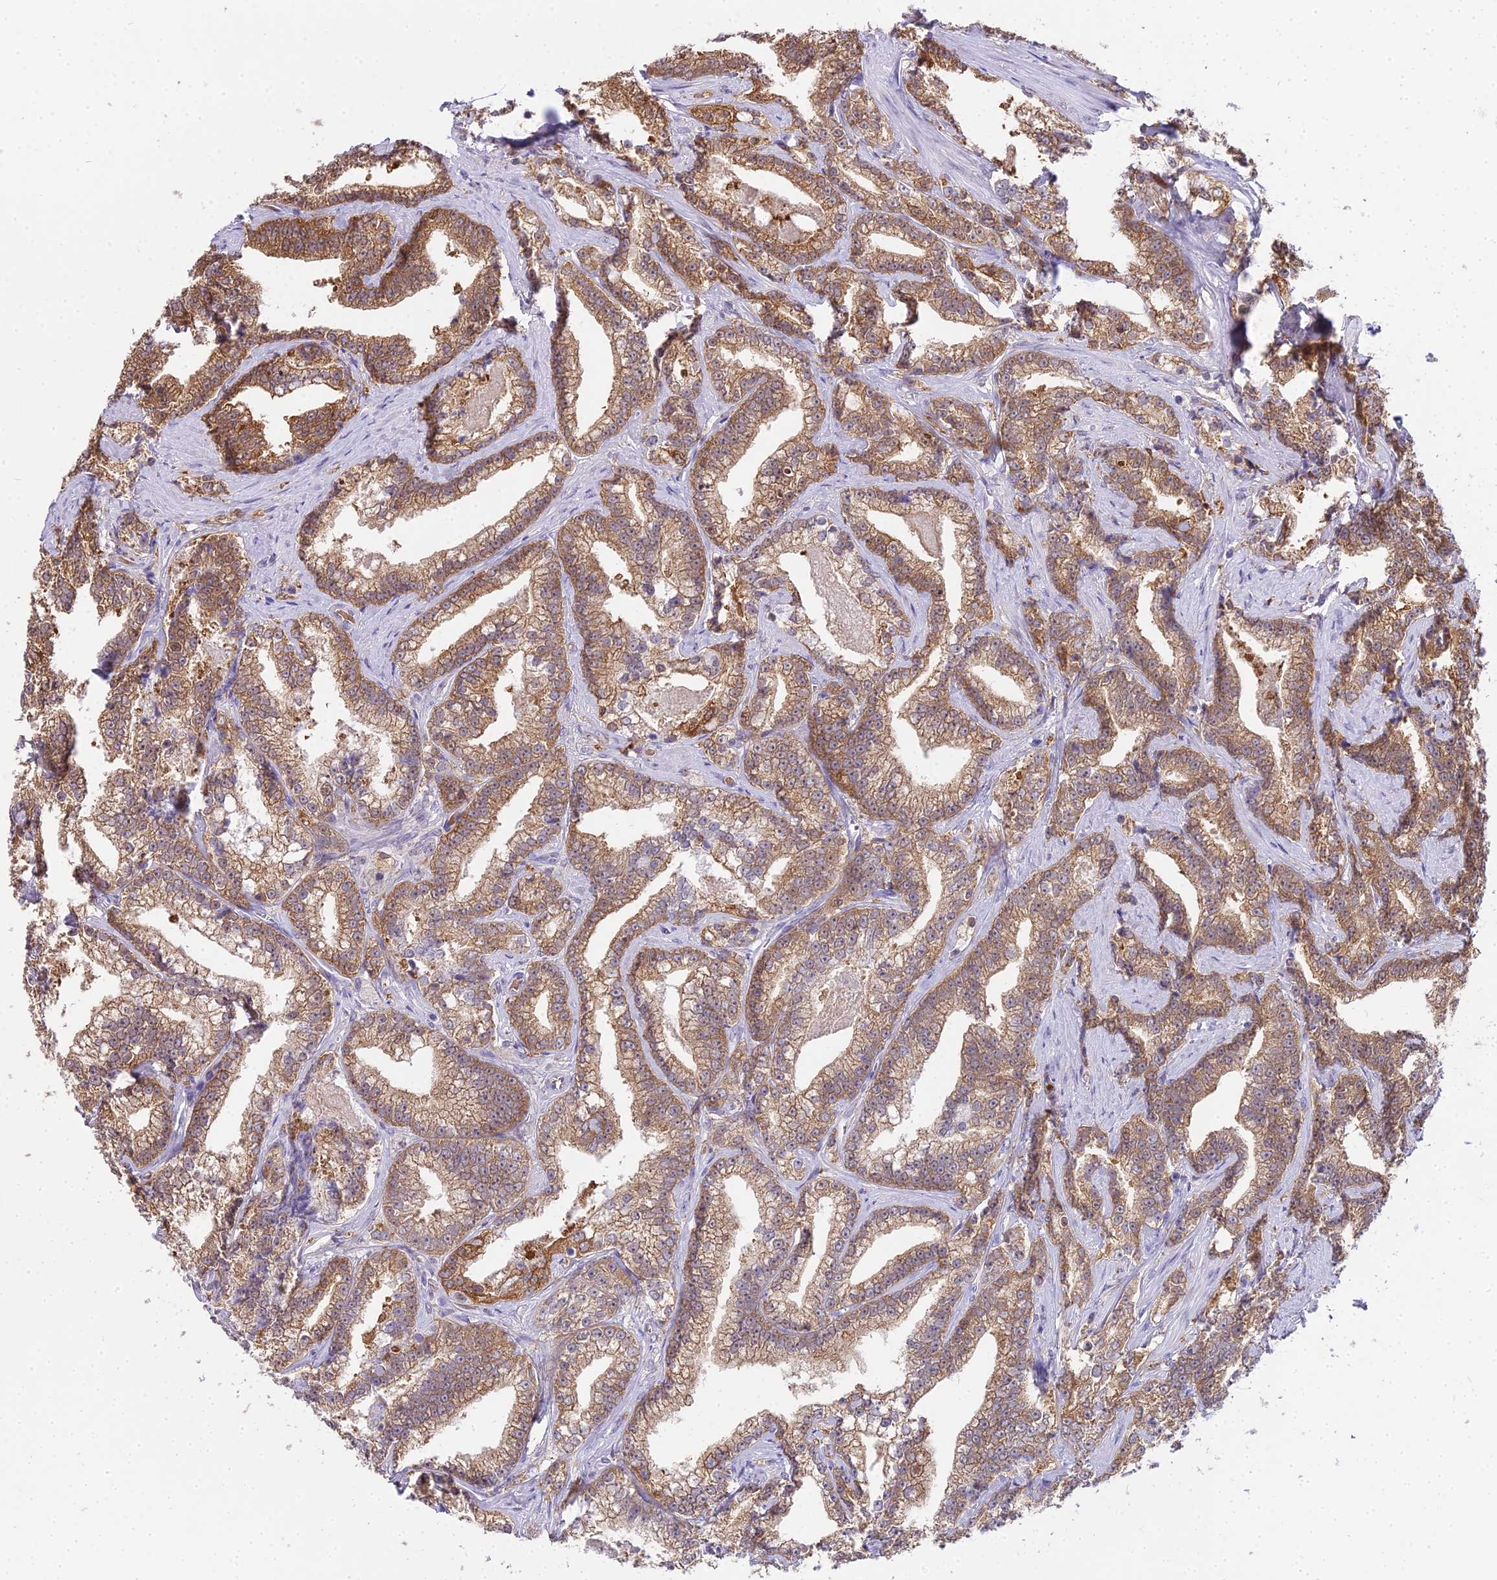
{"staining": {"intensity": "moderate", "quantity": ">75%", "location": "cytoplasmic/membranous"}, "tissue": "prostate cancer", "cell_type": "Tumor cells", "image_type": "cancer", "snomed": [{"axis": "morphology", "description": "Adenocarcinoma, High grade"}, {"axis": "topography", "description": "Prostate and seminal vesicle, NOS"}], "caption": "Tumor cells display medium levels of moderate cytoplasmic/membranous positivity in about >75% of cells in human prostate cancer.", "gene": "MAT2A", "patient": {"sex": "male", "age": 67}}